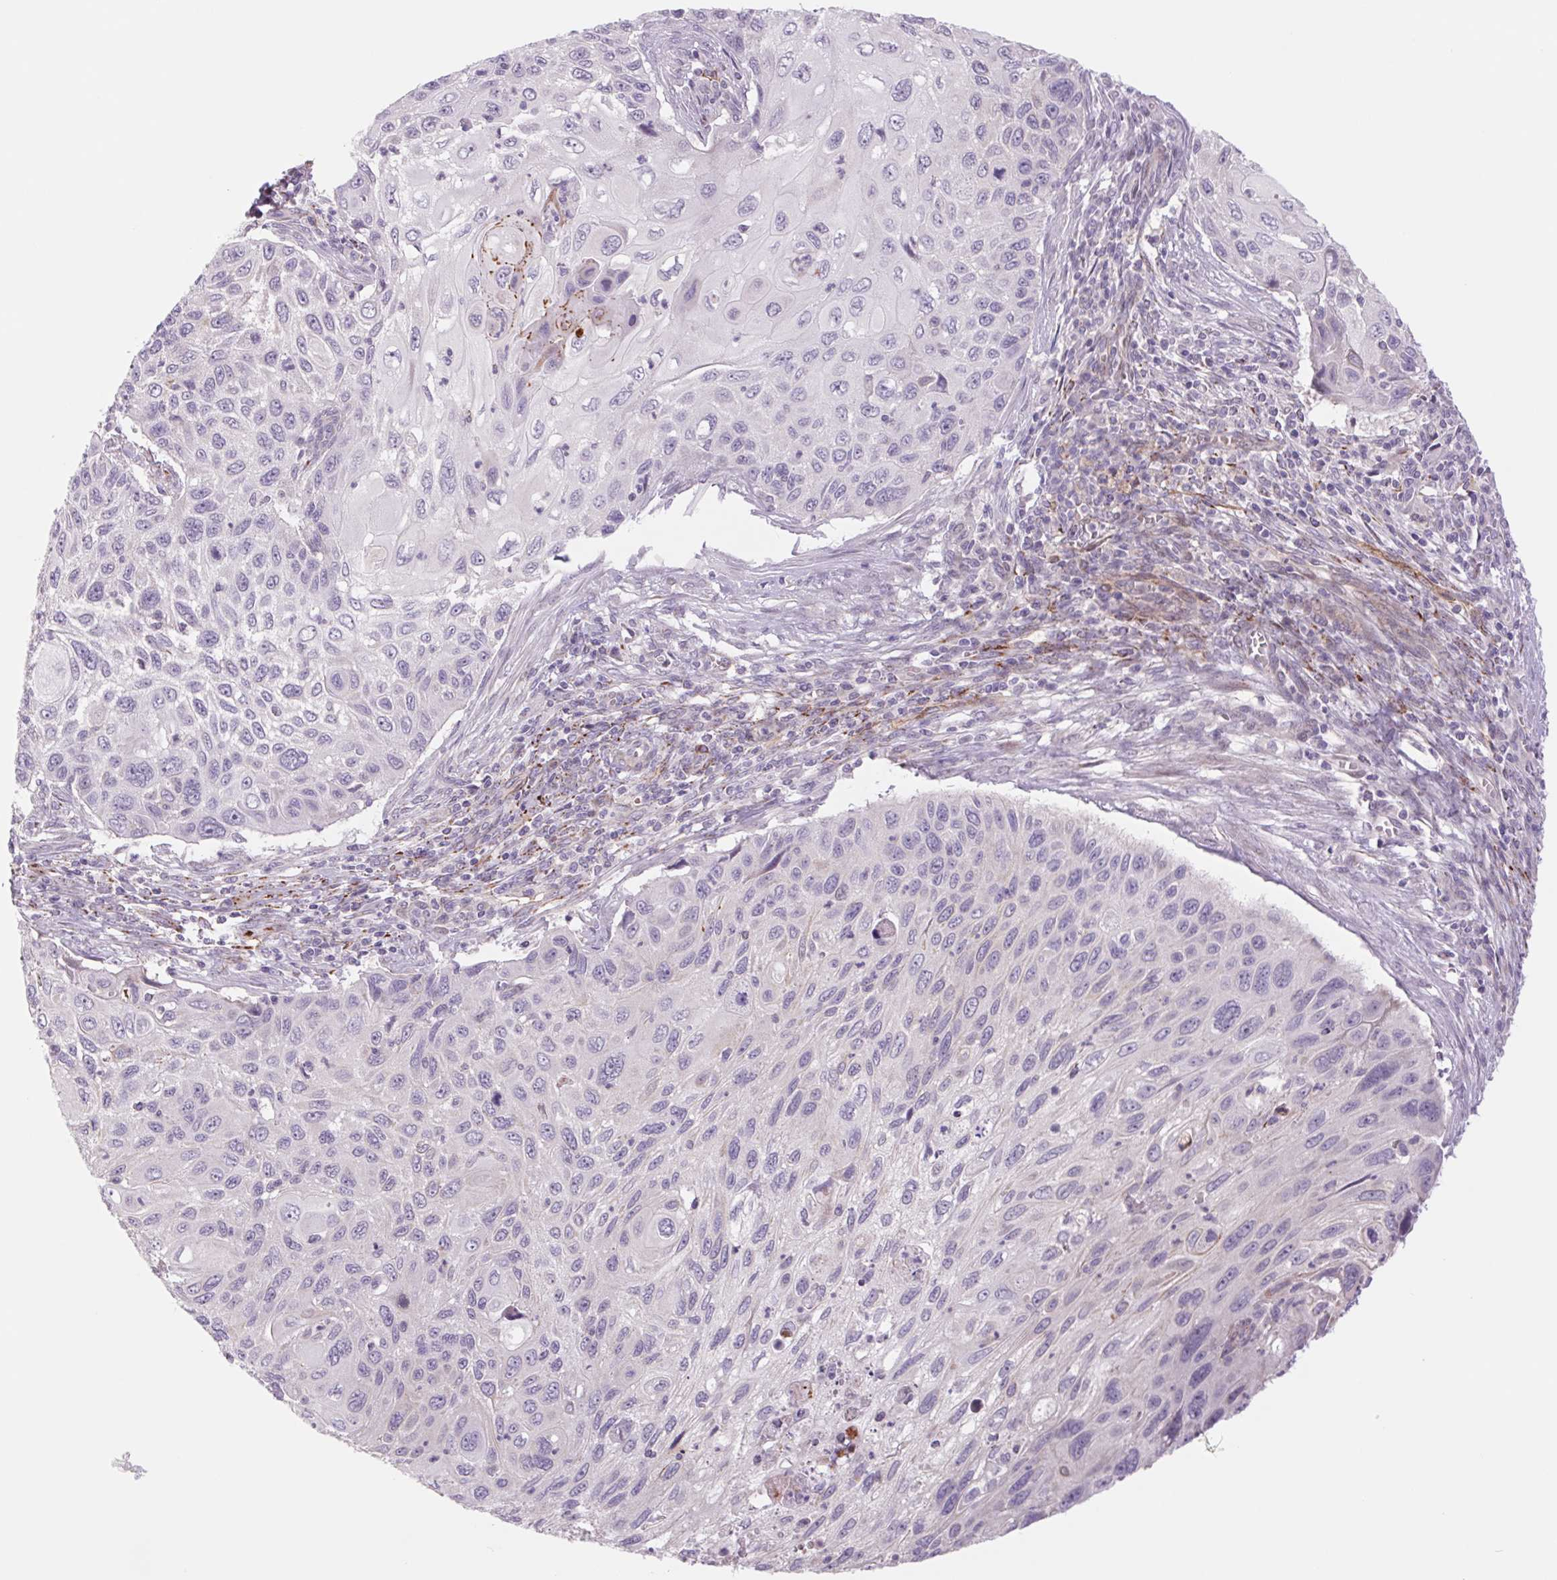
{"staining": {"intensity": "negative", "quantity": "none", "location": "none"}, "tissue": "cervical cancer", "cell_type": "Tumor cells", "image_type": "cancer", "snomed": [{"axis": "morphology", "description": "Squamous cell carcinoma, NOS"}, {"axis": "topography", "description": "Cervix"}], "caption": "IHC micrograph of squamous cell carcinoma (cervical) stained for a protein (brown), which demonstrates no expression in tumor cells. Nuclei are stained in blue.", "gene": "MS4A13", "patient": {"sex": "female", "age": 70}}